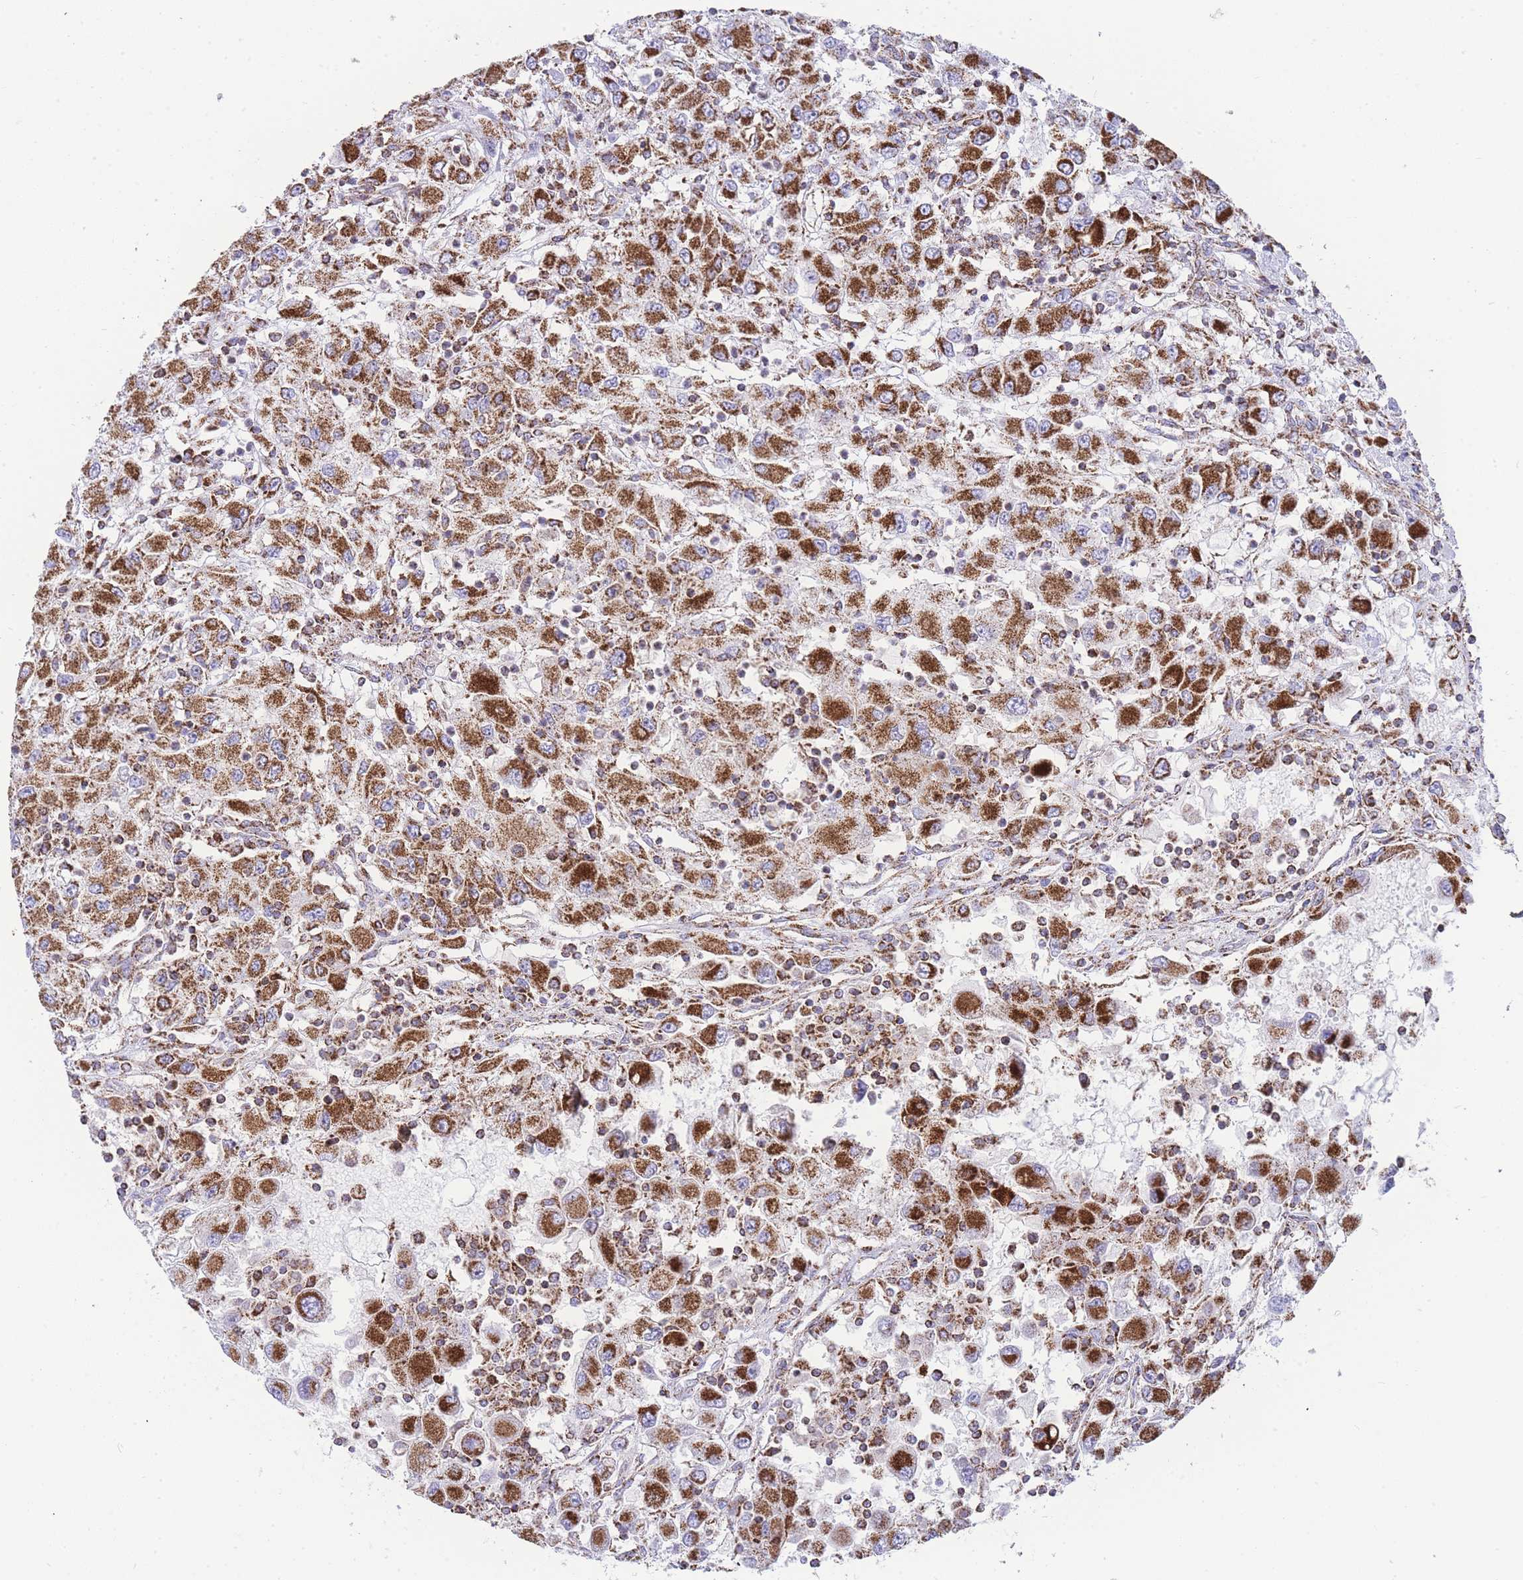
{"staining": {"intensity": "strong", "quantity": ">75%", "location": "cytoplasmic/membranous"}, "tissue": "renal cancer", "cell_type": "Tumor cells", "image_type": "cancer", "snomed": [{"axis": "morphology", "description": "Adenocarcinoma, NOS"}, {"axis": "topography", "description": "Kidney"}], "caption": "IHC staining of renal cancer, which exhibits high levels of strong cytoplasmic/membranous expression in approximately >75% of tumor cells indicating strong cytoplasmic/membranous protein staining. The staining was performed using DAB (brown) for protein detection and nuclei were counterstained in hematoxylin (blue).", "gene": "GSTM1", "patient": {"sex": "female", "age": 67}}